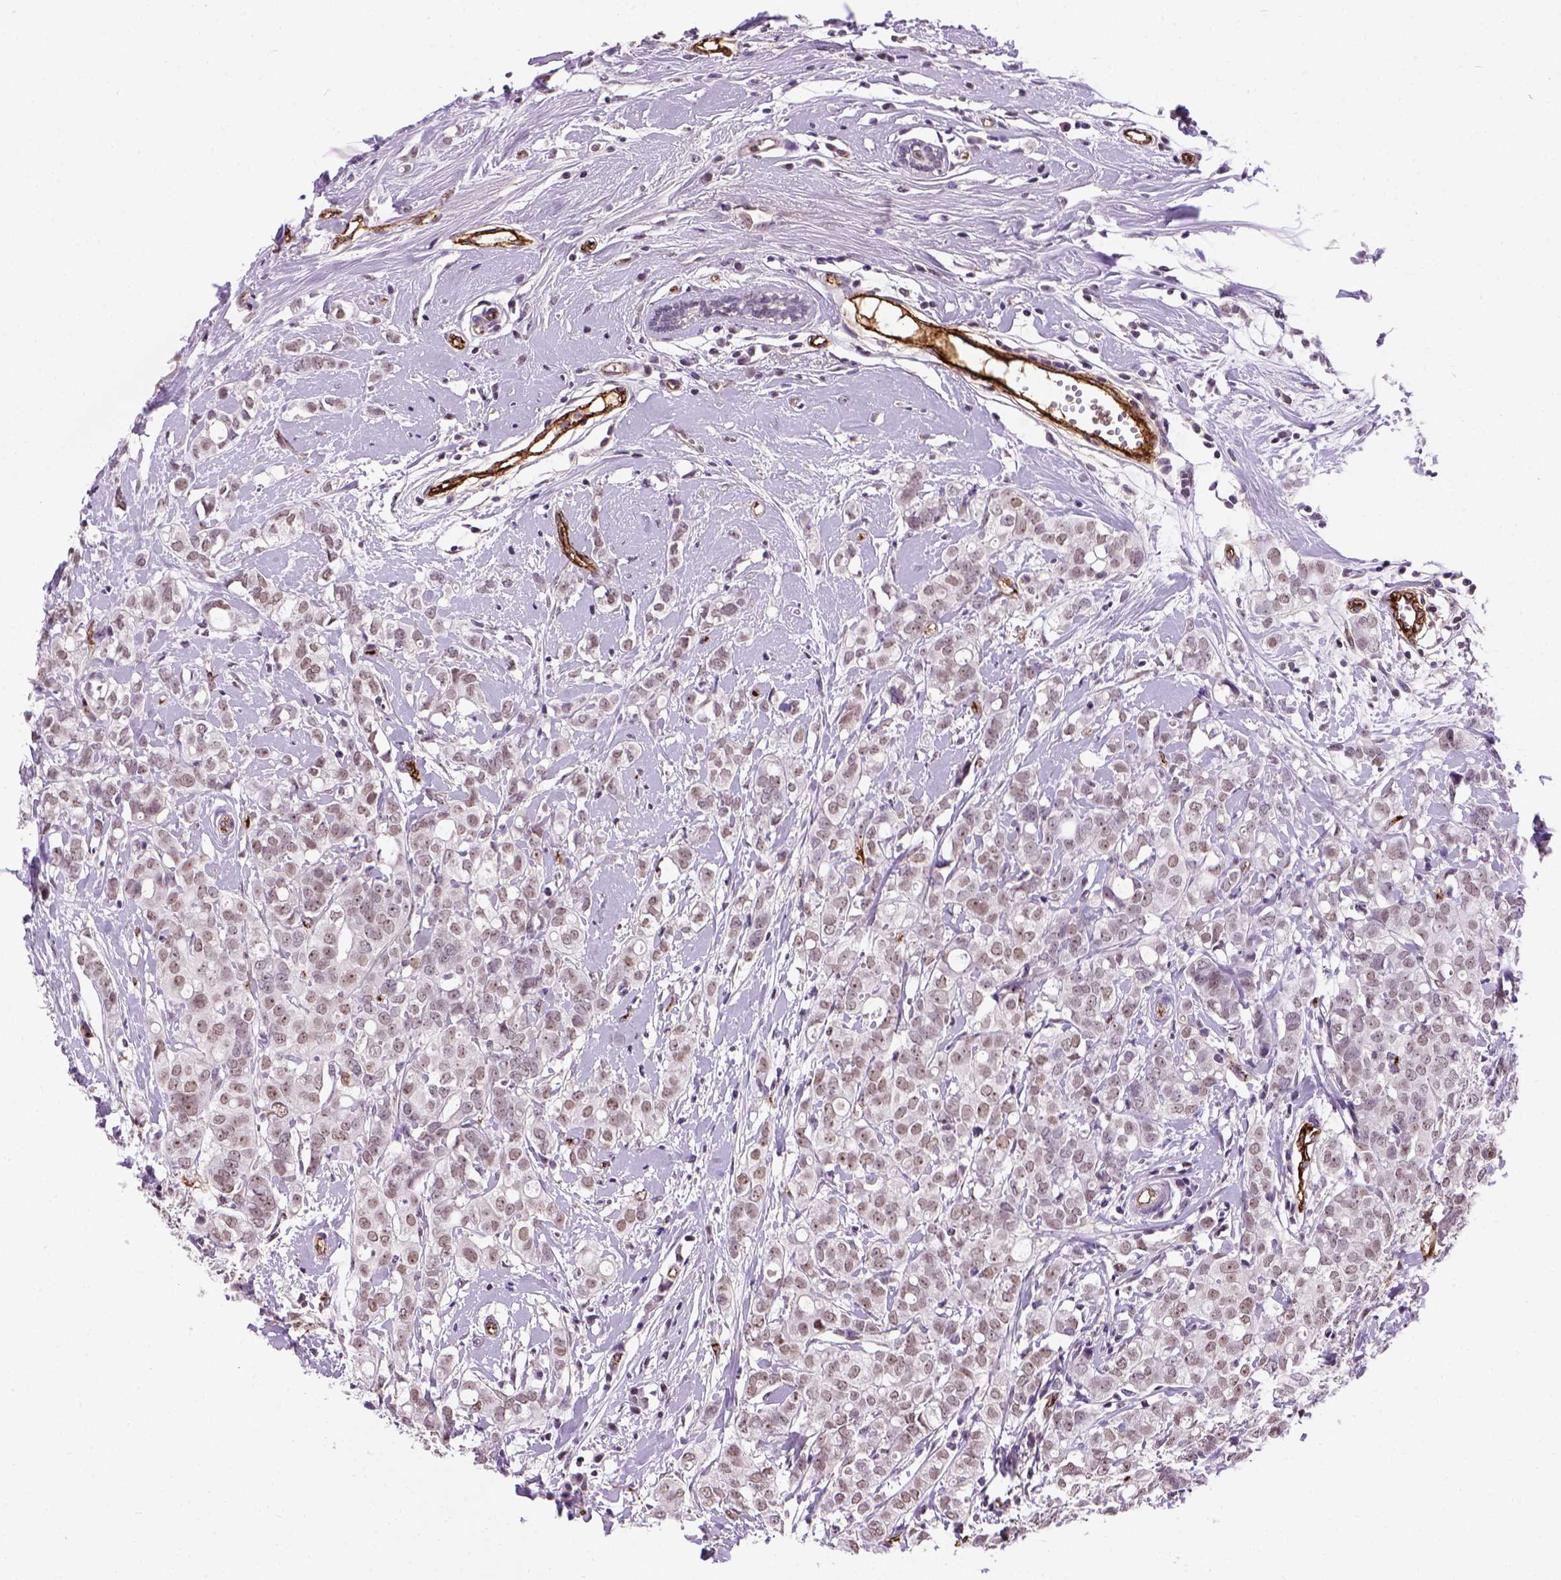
{"staining": {"intensity": "negative", "quantity": "none", "location": "none"}, "tissue": "breast cancer", "cell_type": "Tumor cells", "image_type": "cancer", "snomed": [{"axis": "morphology", "description": "Duct carcinoma"}, {"axis": "topography", "description": "Breast"}], "caption": "A micrograph of breast cancer (intraductal carcinoma) stained for a protein demonstrates no brown staining in tumor cells. Brightfield microscopy of IHC stained with DAB (3,3'-diaminobenzidine) (brown) and hematoxylin (blue), captured at high magnification.", "gene": "VWF", "patient": {"sex": "female", "age": 40}}